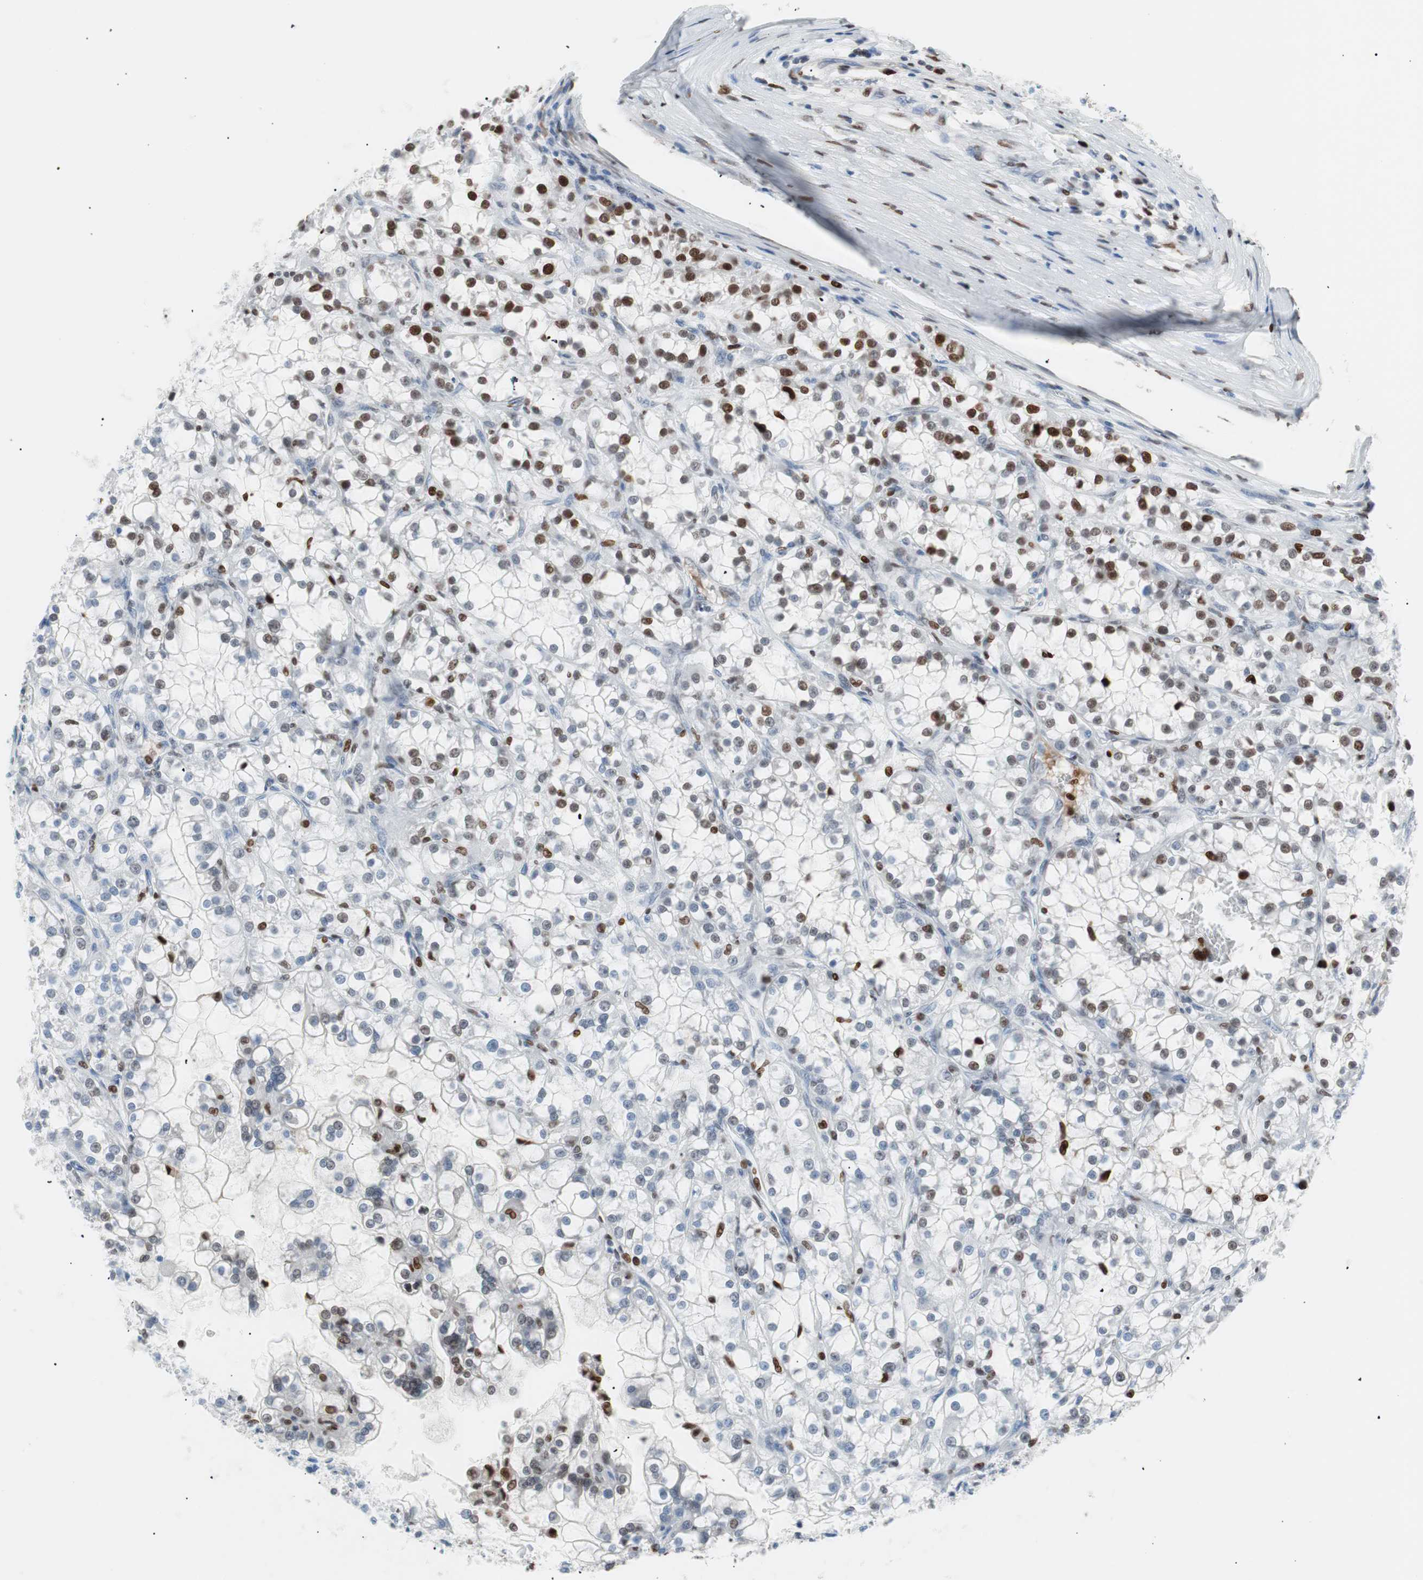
{"staining": {"intensity": "moderate", "quantity": "<25%", "location": "nuclear"}, "tissue": "renal cancer", "cell_type": "Tumor cells", "image_type": "cancer", "snomed": [{"axis": "morphology", "description": "Adenocarcinoma, NOS"}, {"axis": "topography", "description": "Kidney"}], "caption": "A brown stain highlights moderate nuclear staining of a protein in adenocarcinoma (renal) tumor cells.", "gene": "CEBPB", "patient": {"sex": "female", "age": 52}}